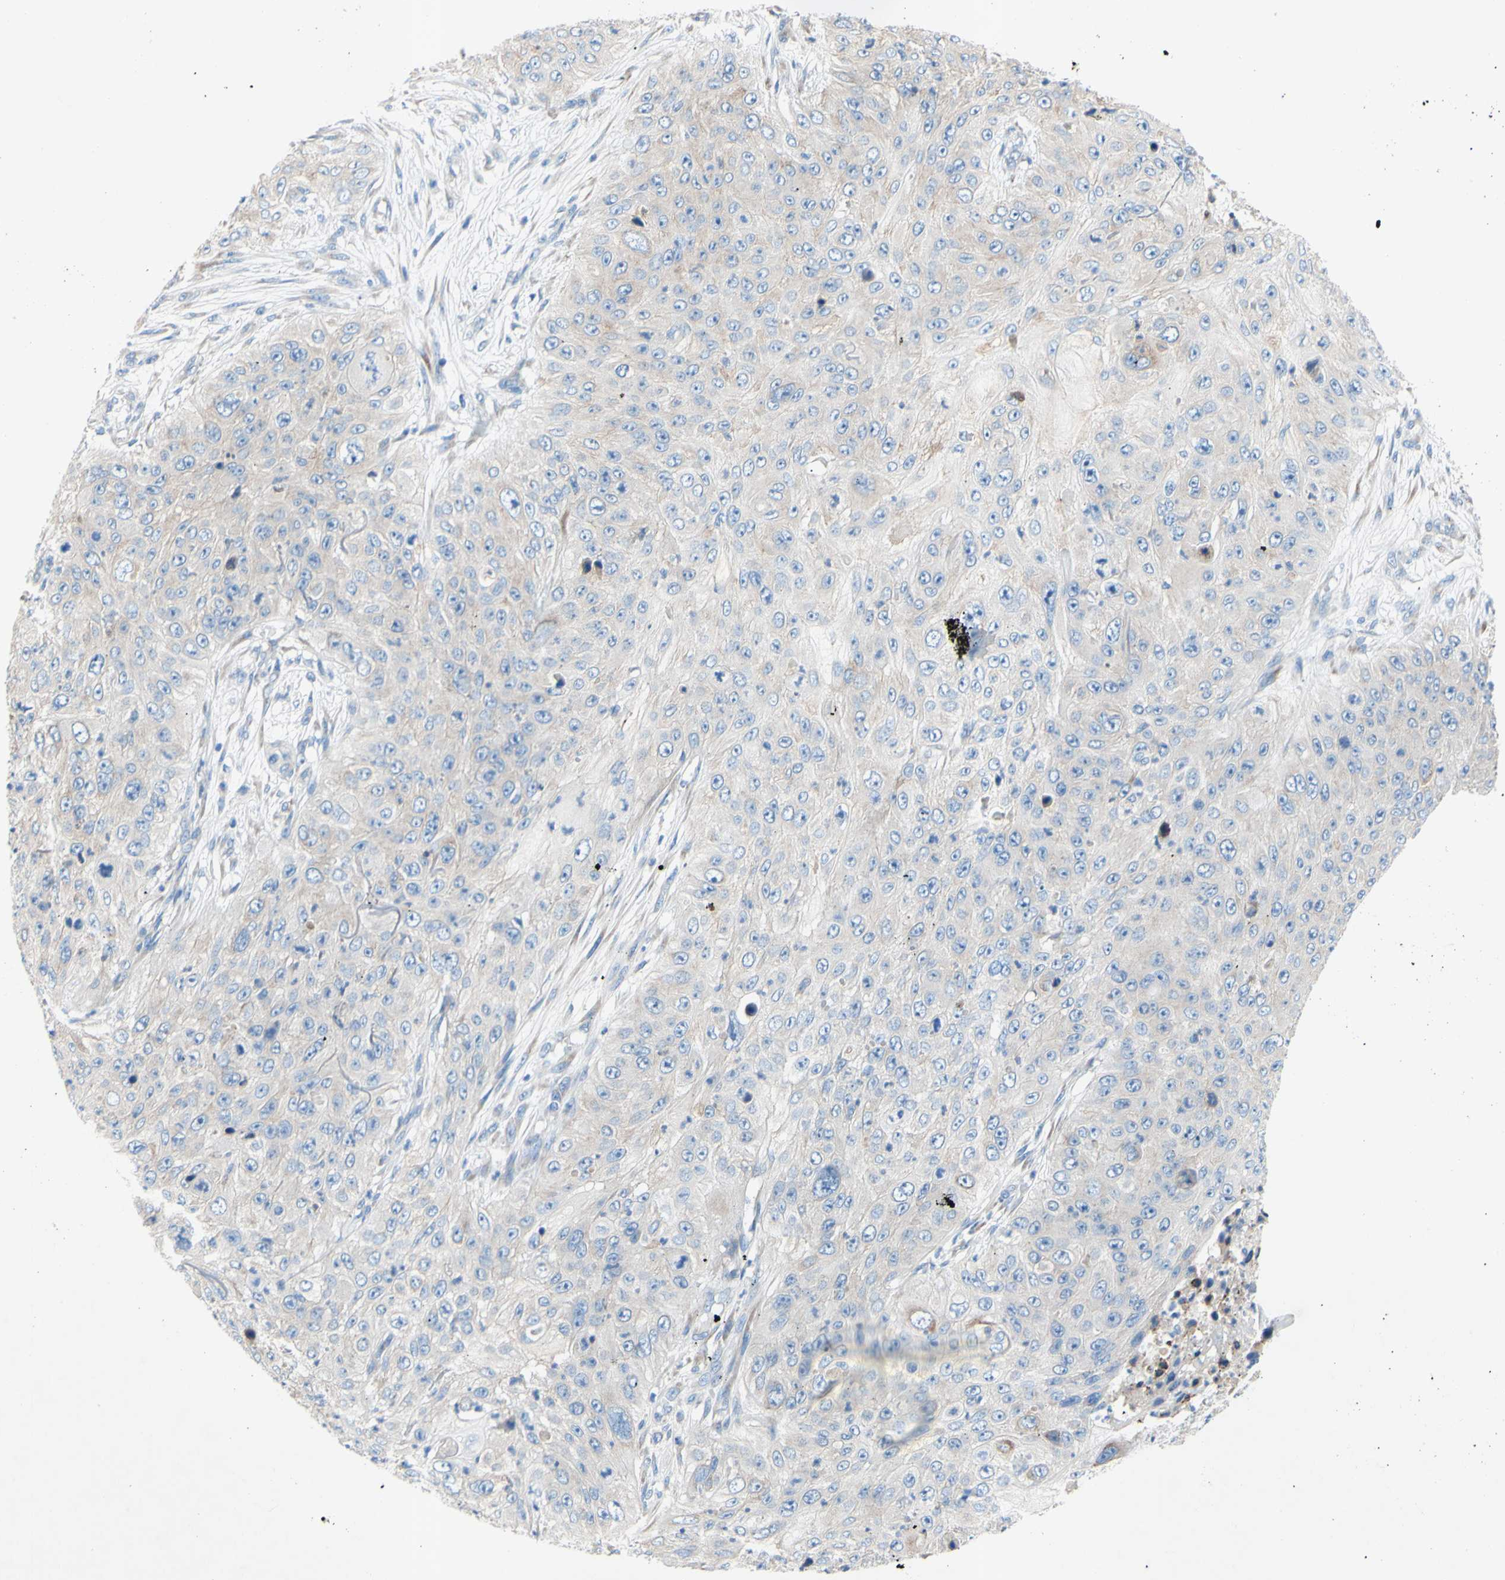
{"staining": {"intensity": "negative", "quantity": "none", "location": "none"}, "tissue": "skin cancer", "cell_type": "Tumor cells", "image_type": "cancer", "snomed": [{"axis": "morphology", "description": "Squamous cell carcinoma, NOS"}, {"axis": "topography", "description": "Skin"}], "caption": "Histopathology image shows no protein expression in tumor cells of skin cancer (squamous cell carcinoma) tissue.", "gene": "TMIGD2", "patient": {"sex": "female", "age": 80}}